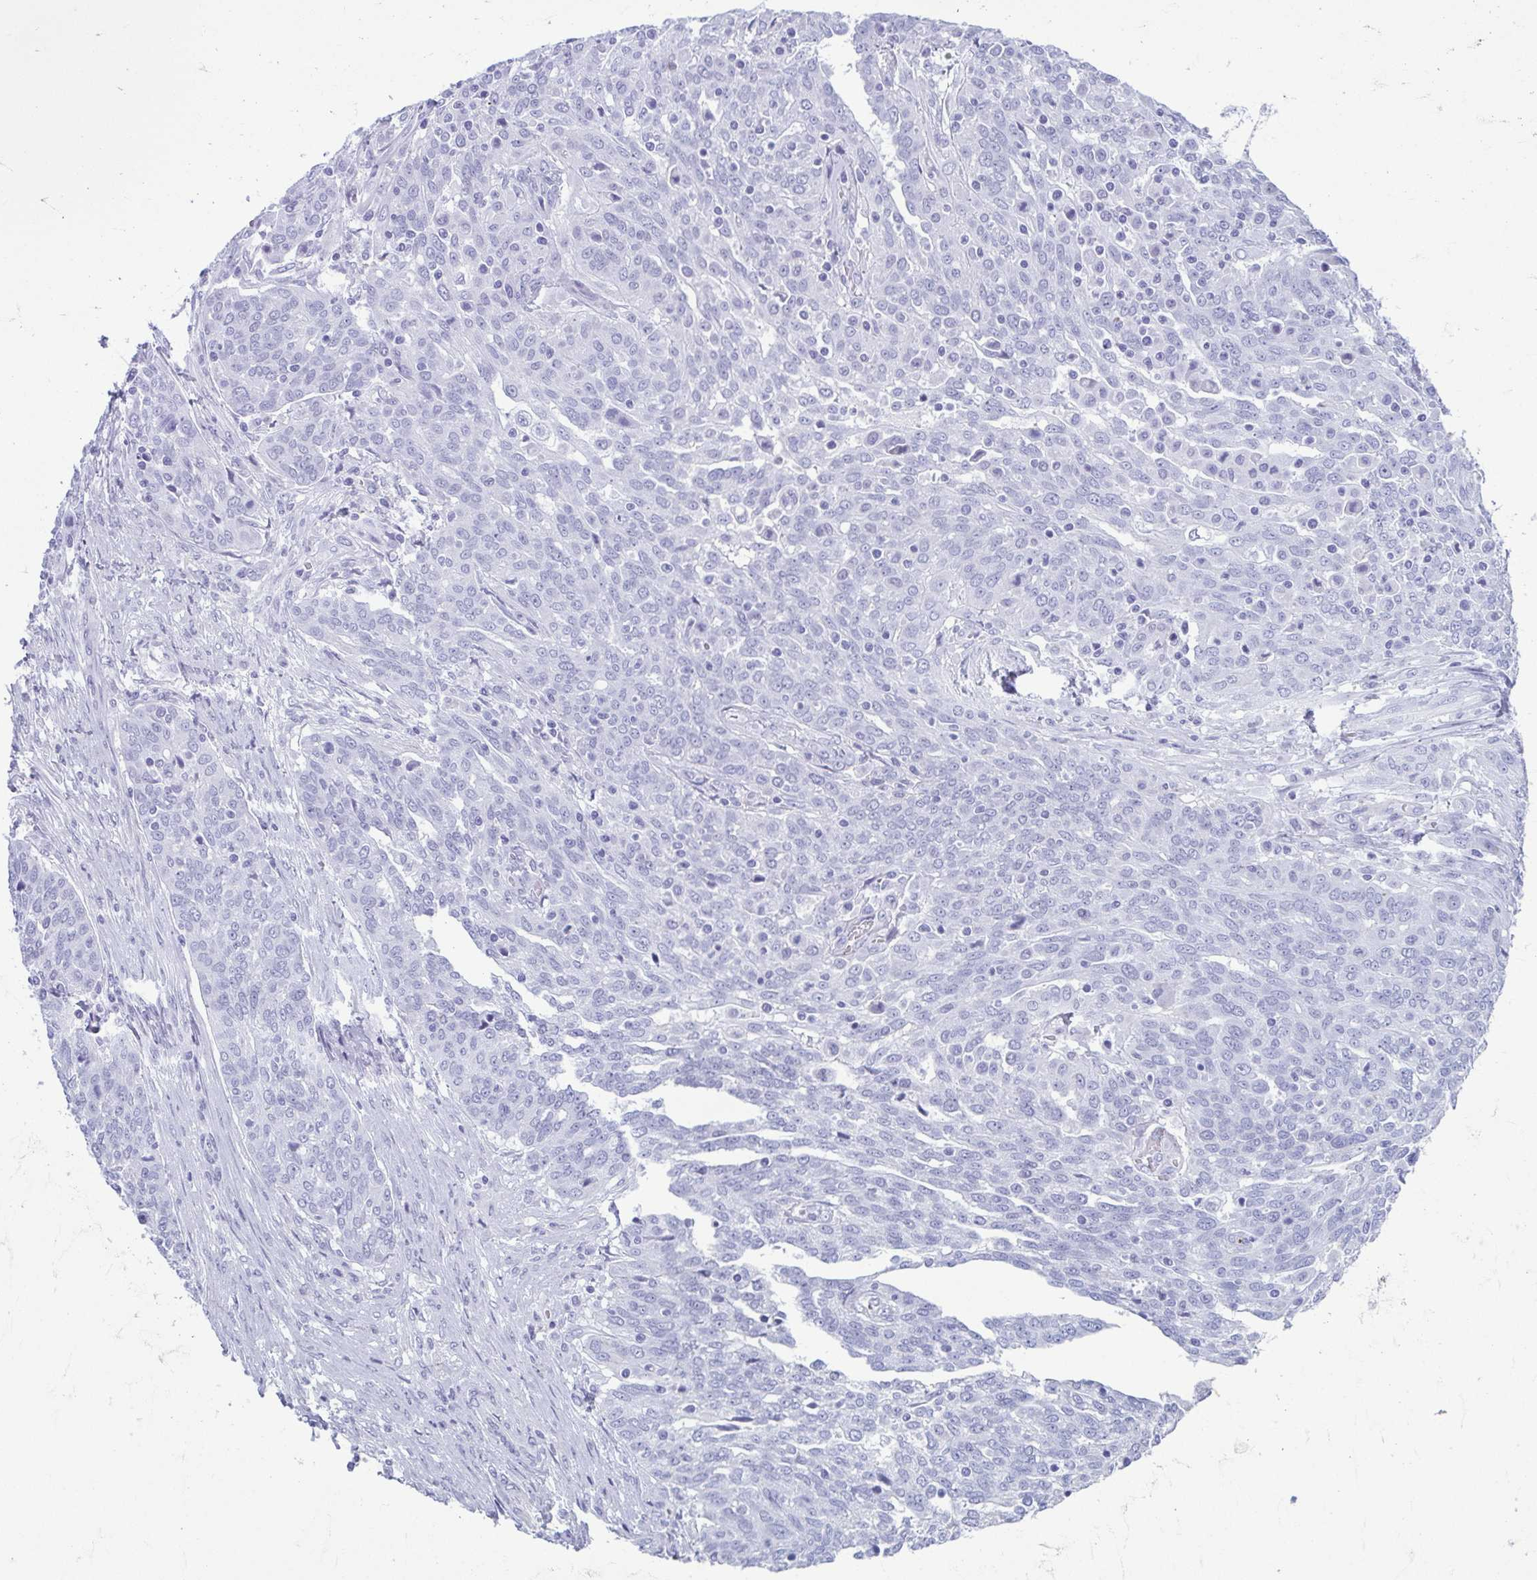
{"staining": {"intensity": "negative", "quantity": "none", "location": "none"}, "tissue": "ovarian cancer", "cell_type": "Tumor cells", "image_type": "cancer", "snomed": [{"axis": "morphology", "description": "Cystadenocarcinoma, serous, NOS"}, {"axis": "topography", "description": "Ovary"}], "caption": "An image of ovarian cancer (serous cystadenocarcinoma) stained for a protein reveals no brown staining in tumor cells.", "gene": "TCEAL3", "patient": {"sex": "female", "age": 67}}